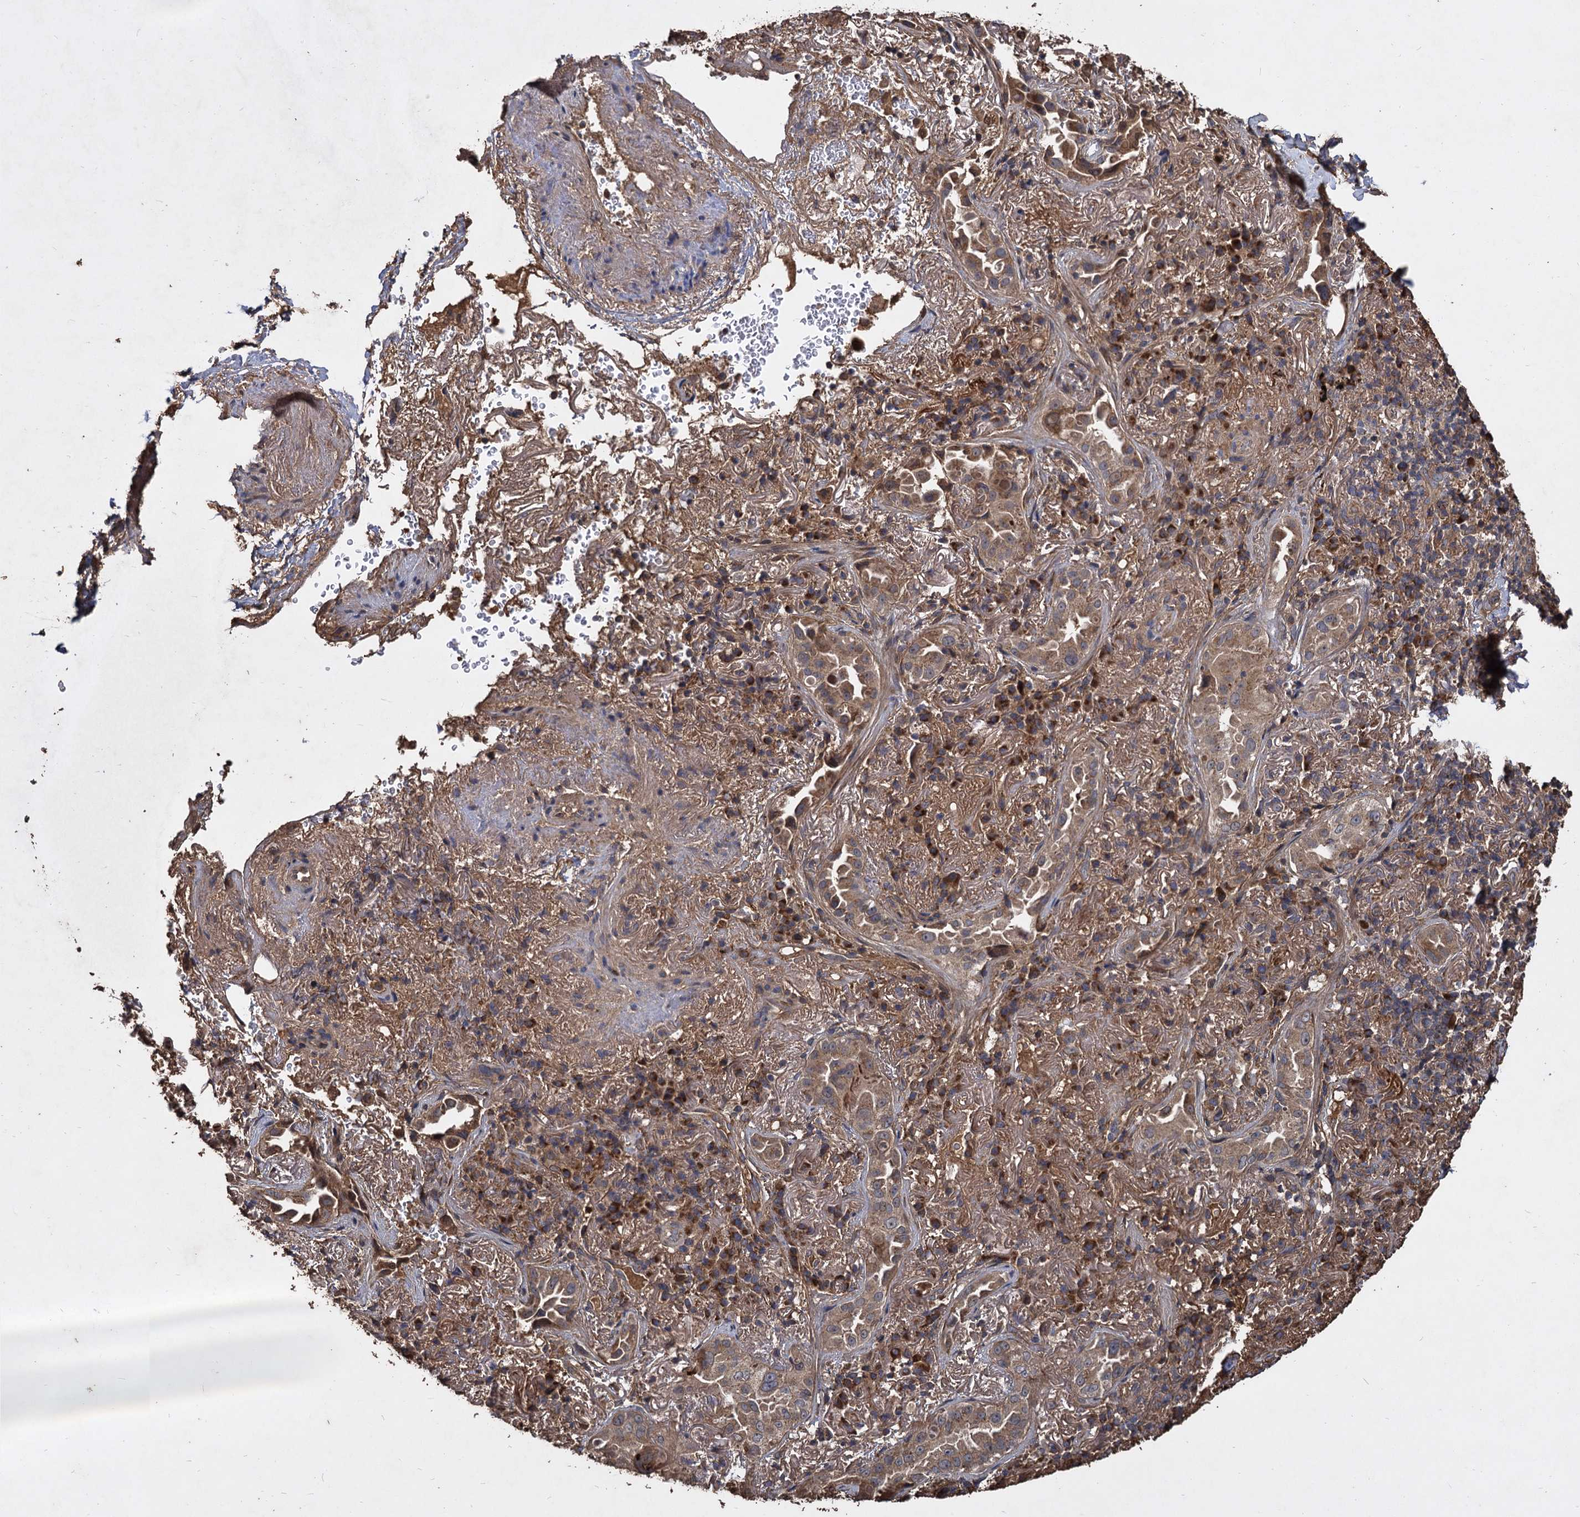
{"staining": {"intensity": "moderate", "quantity": ">75%", "location": "cytoplasmic/membranous"}, "tissue": "lung cancer", "cell_type": "Tumor cells", "image_type": "cancer", "snomed": [{"axis": "morphology", "description": "Adenocarcinoma, NOS"}, {"axis": "topography", "description": "Lung"}], "caption": "Tumor cells demonstrate moderate cytoplasmic/membranous staining in approximately >75% of cells in lung cancer (adenocarcinoma).", "gene": "GCLC", "patient": {"sex": "female", "age": 69}}